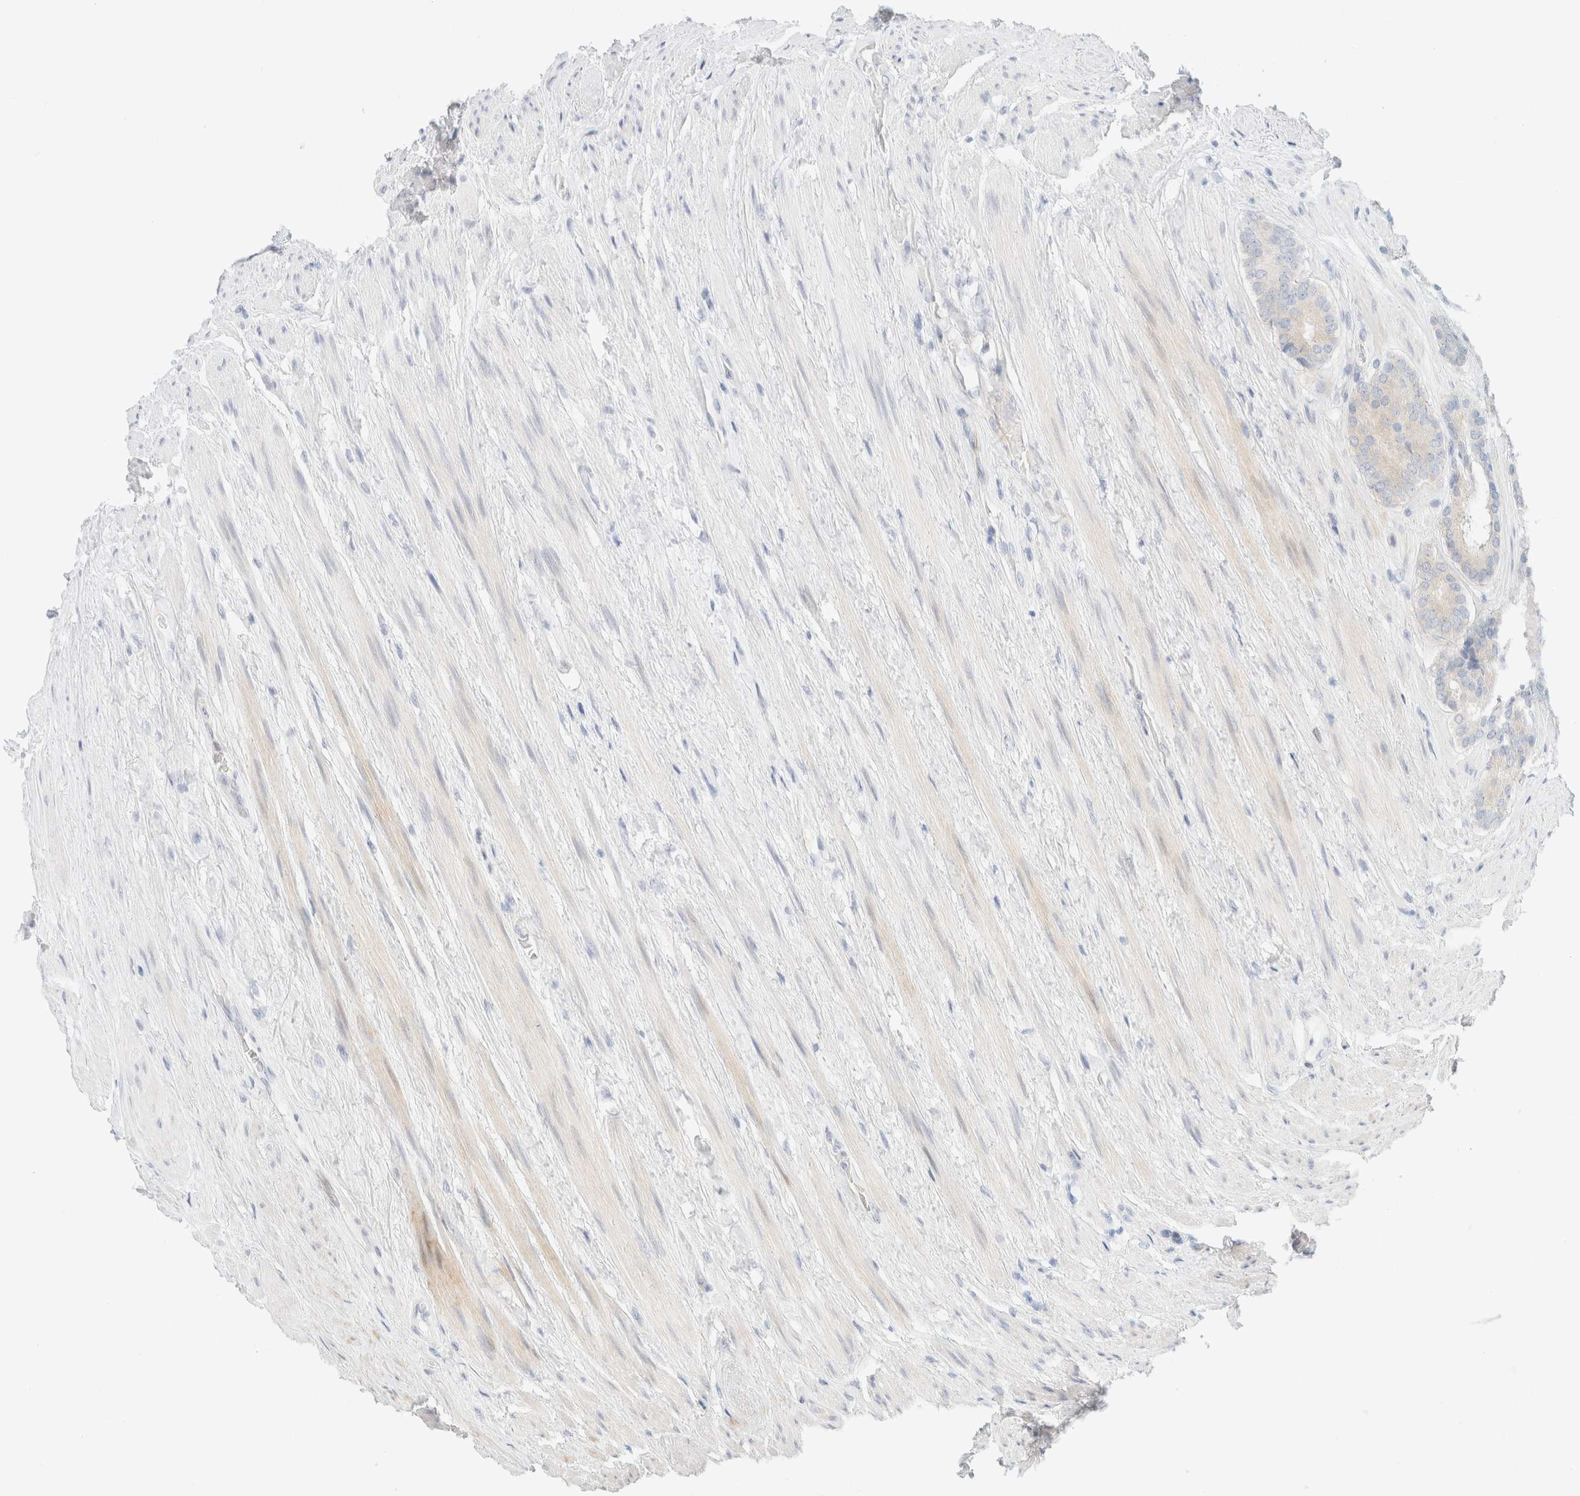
{"staining": {"intensity": "weak", "quantity": "25%-75%", "location": "cytoplasmic/membranous"}, "tissue": "prostate cancer", "cell_type": "Tumor cells", "image_type": "cancer", "snomed": [{"axis": "morphology", "description": "Adenocarcinoma, Low grade"}, {"axis": "topography", "description": "Prostate"}], "caption": "Immunohistochemical staining of low-grade adenocarcinoma (prostate) reveals weak cytoplasmic/membranous protein expression in approximately 25%-75% of tumor cells.", "gene": "UNC13B", "patient": {"sex": "male", "age": 69}}